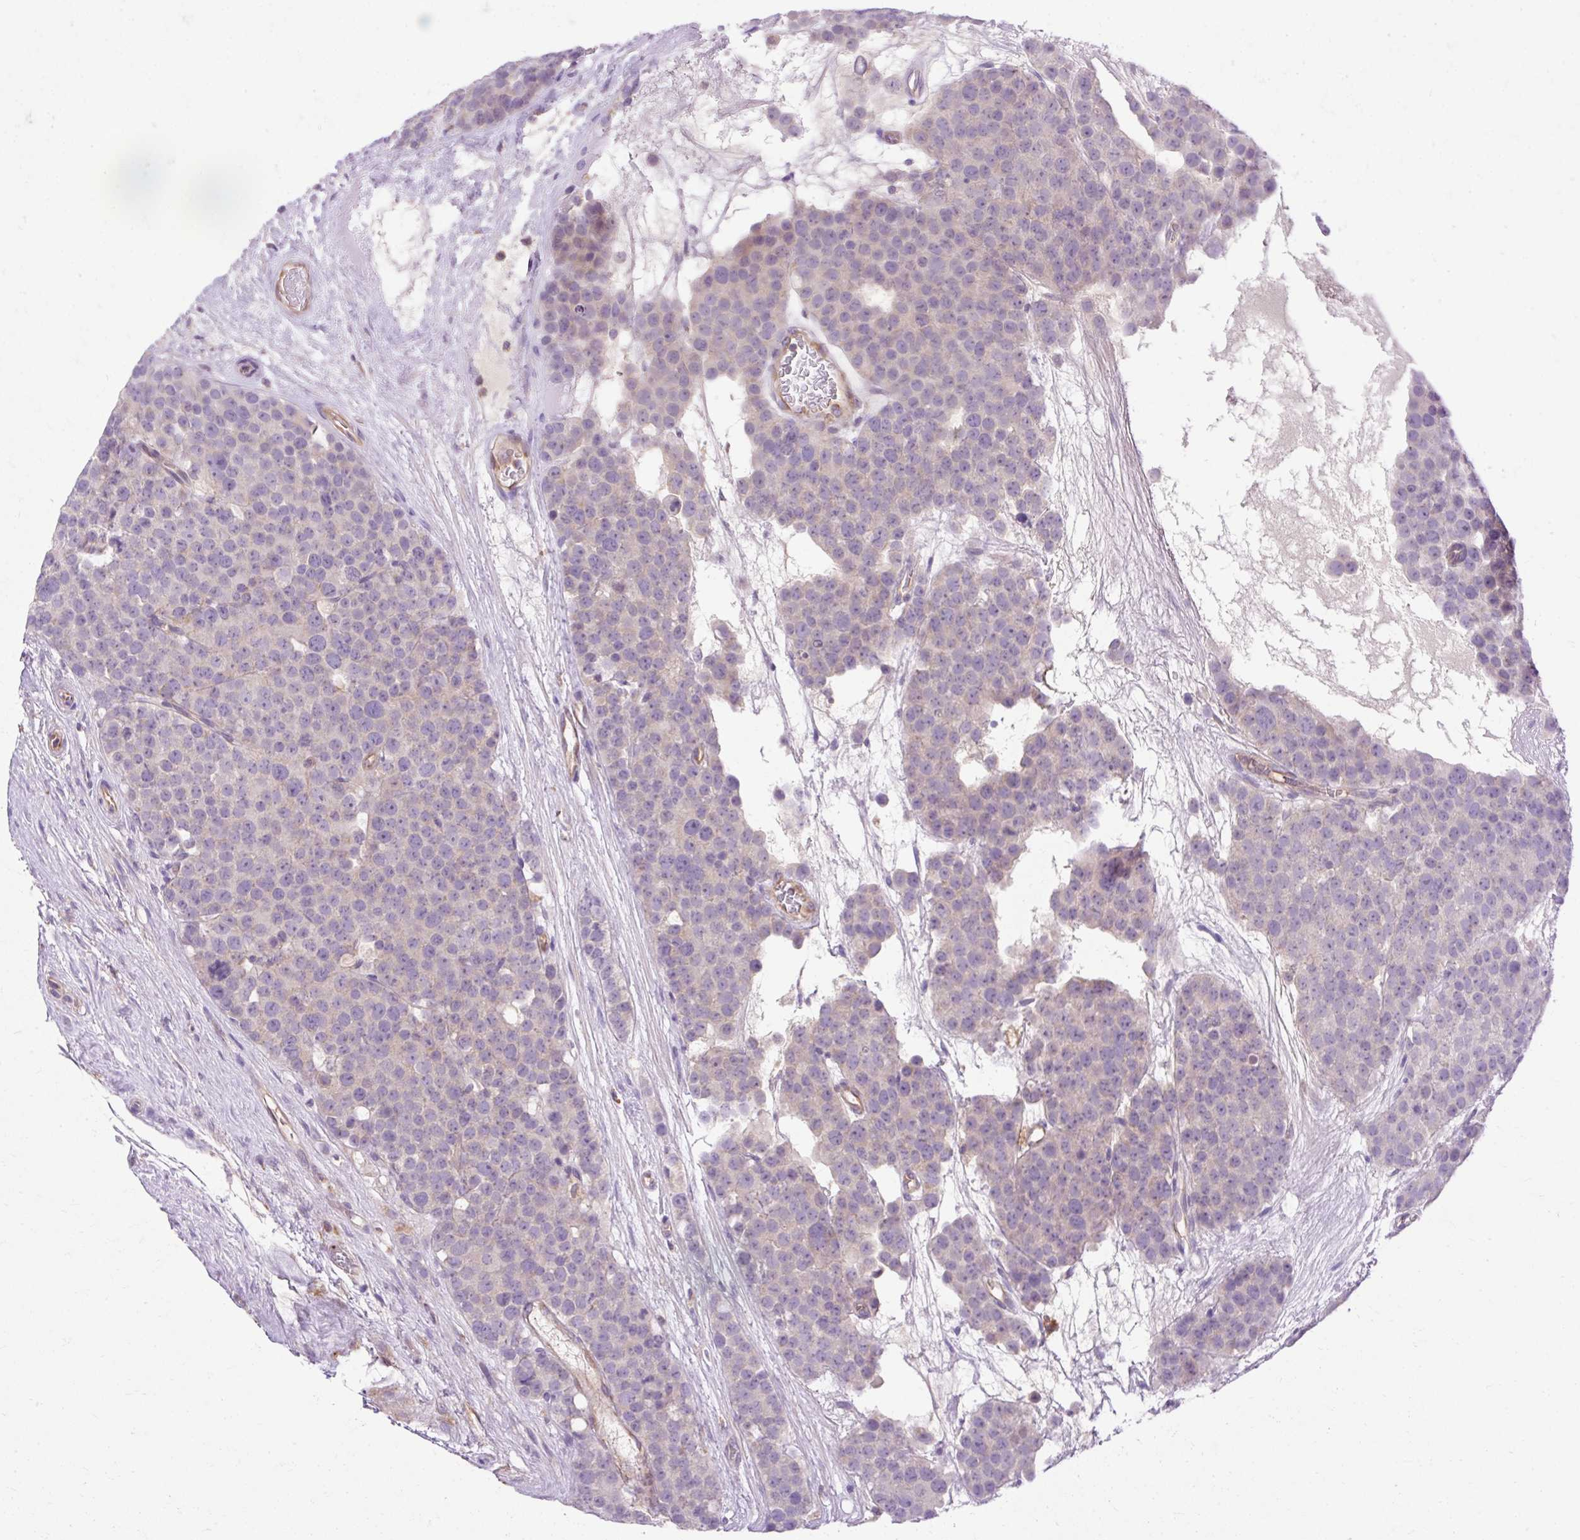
{"staining": {"intensity": "negative", "quantity": "none", "location": "none"}, "tissue": "testis cancer", "cell_type": "Tumor cells", "image_type": "cancer", "snomed": [{"axis": "morphology", "description": "Seminoma, NOS"}, {"axis": "topography", "description": "Testis"}], "caption": "An immunohistochemistry (IHC) micrograph of testis cancer is shown. There is no staining in tumor cells of testis cancer.", "gene": "HEXB", "patient": {"sex": "male", "age": 71}}